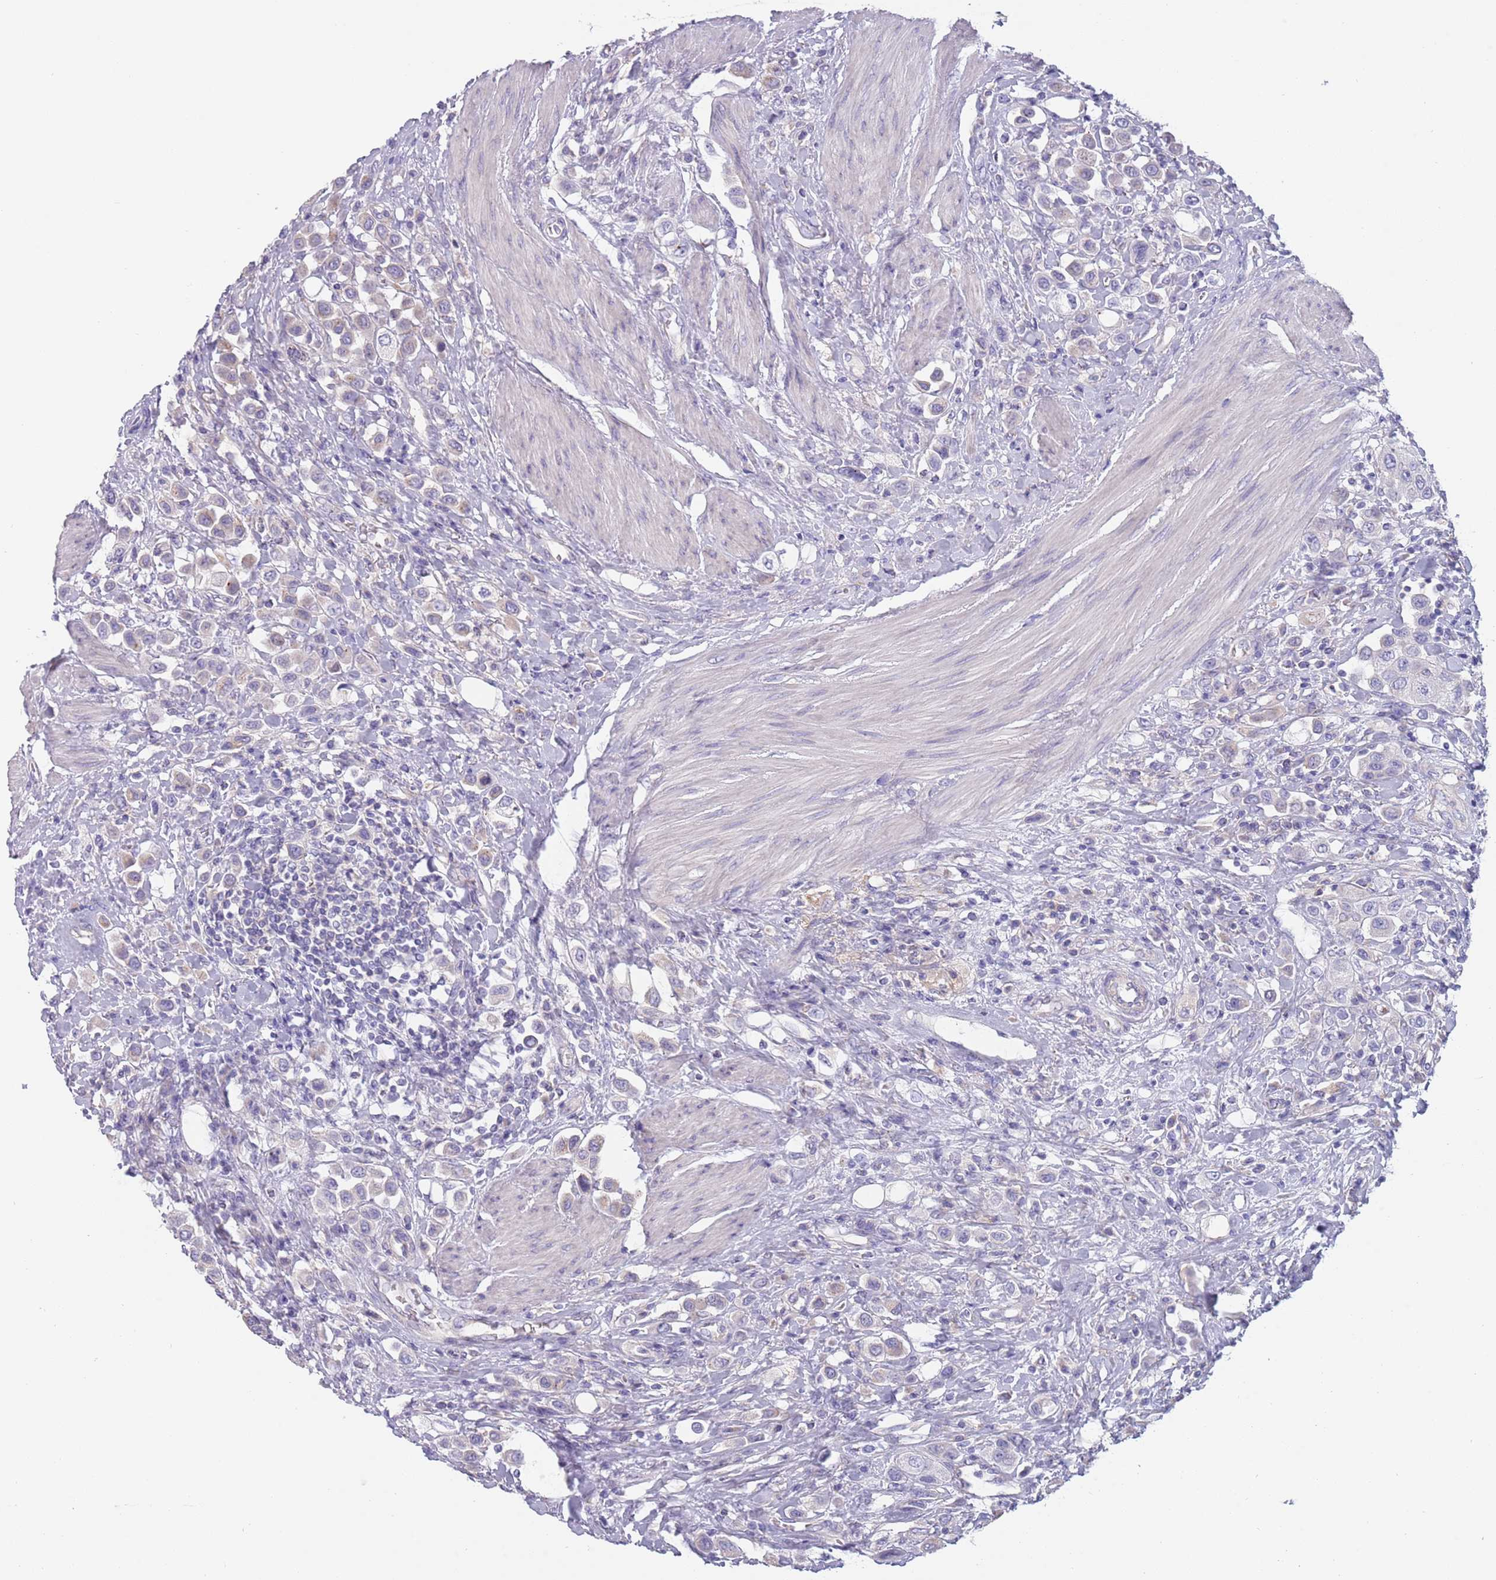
{"staining": {"intensity": "negative", "quantity": "none", "location": "none"}, "tissue": "urothelial cancer", "cell_type": "Tumor cells", "image_type": "cancer", "snomed": [{"axis": "morphology", "description": "Urothelial carcinoma, High grade"}, {"axis": "topography", "description": "Urinary bladder"}], "caption": "High magnification brightfield microscopy of urothelial cancer stained with DAB (3,3'-diaminobenzidine) (brown) and counterstained with hematoxylin (blue): tumor cells show no significant positivity. (DAB IHC visualized using brightfield microscopy, high magnification).", "gene": "MAN1C1", "patient": {"sex": "male", "age": 50}}